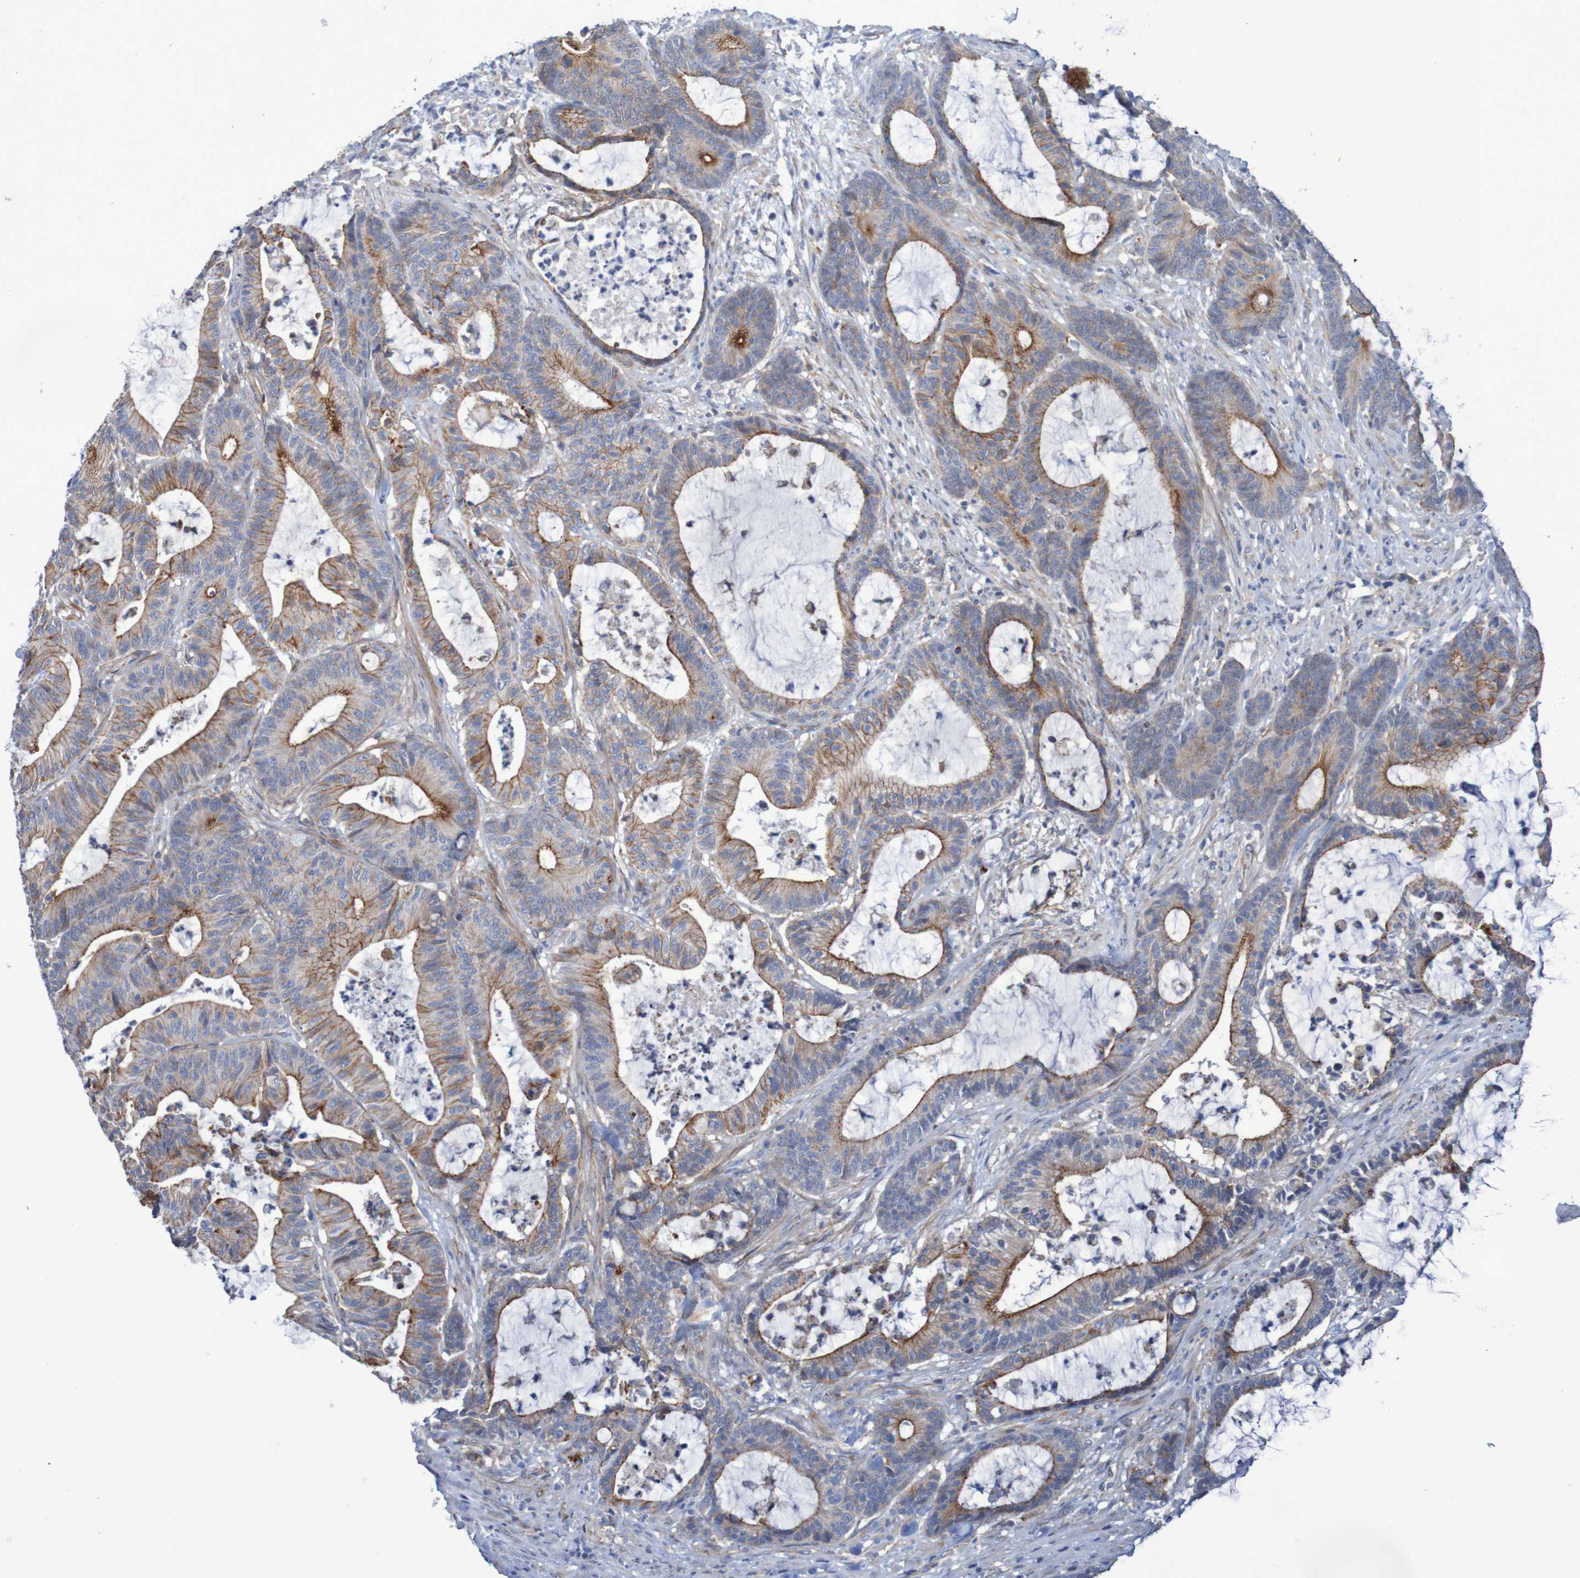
{"staining": {"intensity": "moderate", "quantity": "25%-75%", "location": "cytoplasmic/membranous"}, "tissue": "colorectal cancer", "cell_type": "Tumor cells", "image_type": "cancer", "snomed": [{"axis": "morphology", "description": "Adenocarcinoma, NOS"}, {"axis": "topography", "description": "Colon"}], "caption": "IHC image of neoplastic tissue: adenocarcinoma (colorectal) stained using immunohistochemistry demonstrates medium levels of moderate protein expression localized specifically in the cytoplasmic/membranous of tumor cells, appearing as a cytoplasmic/membranous brown color.", "gene": "NECTIN2", "patient": {"sex": "female", "age": 84}}